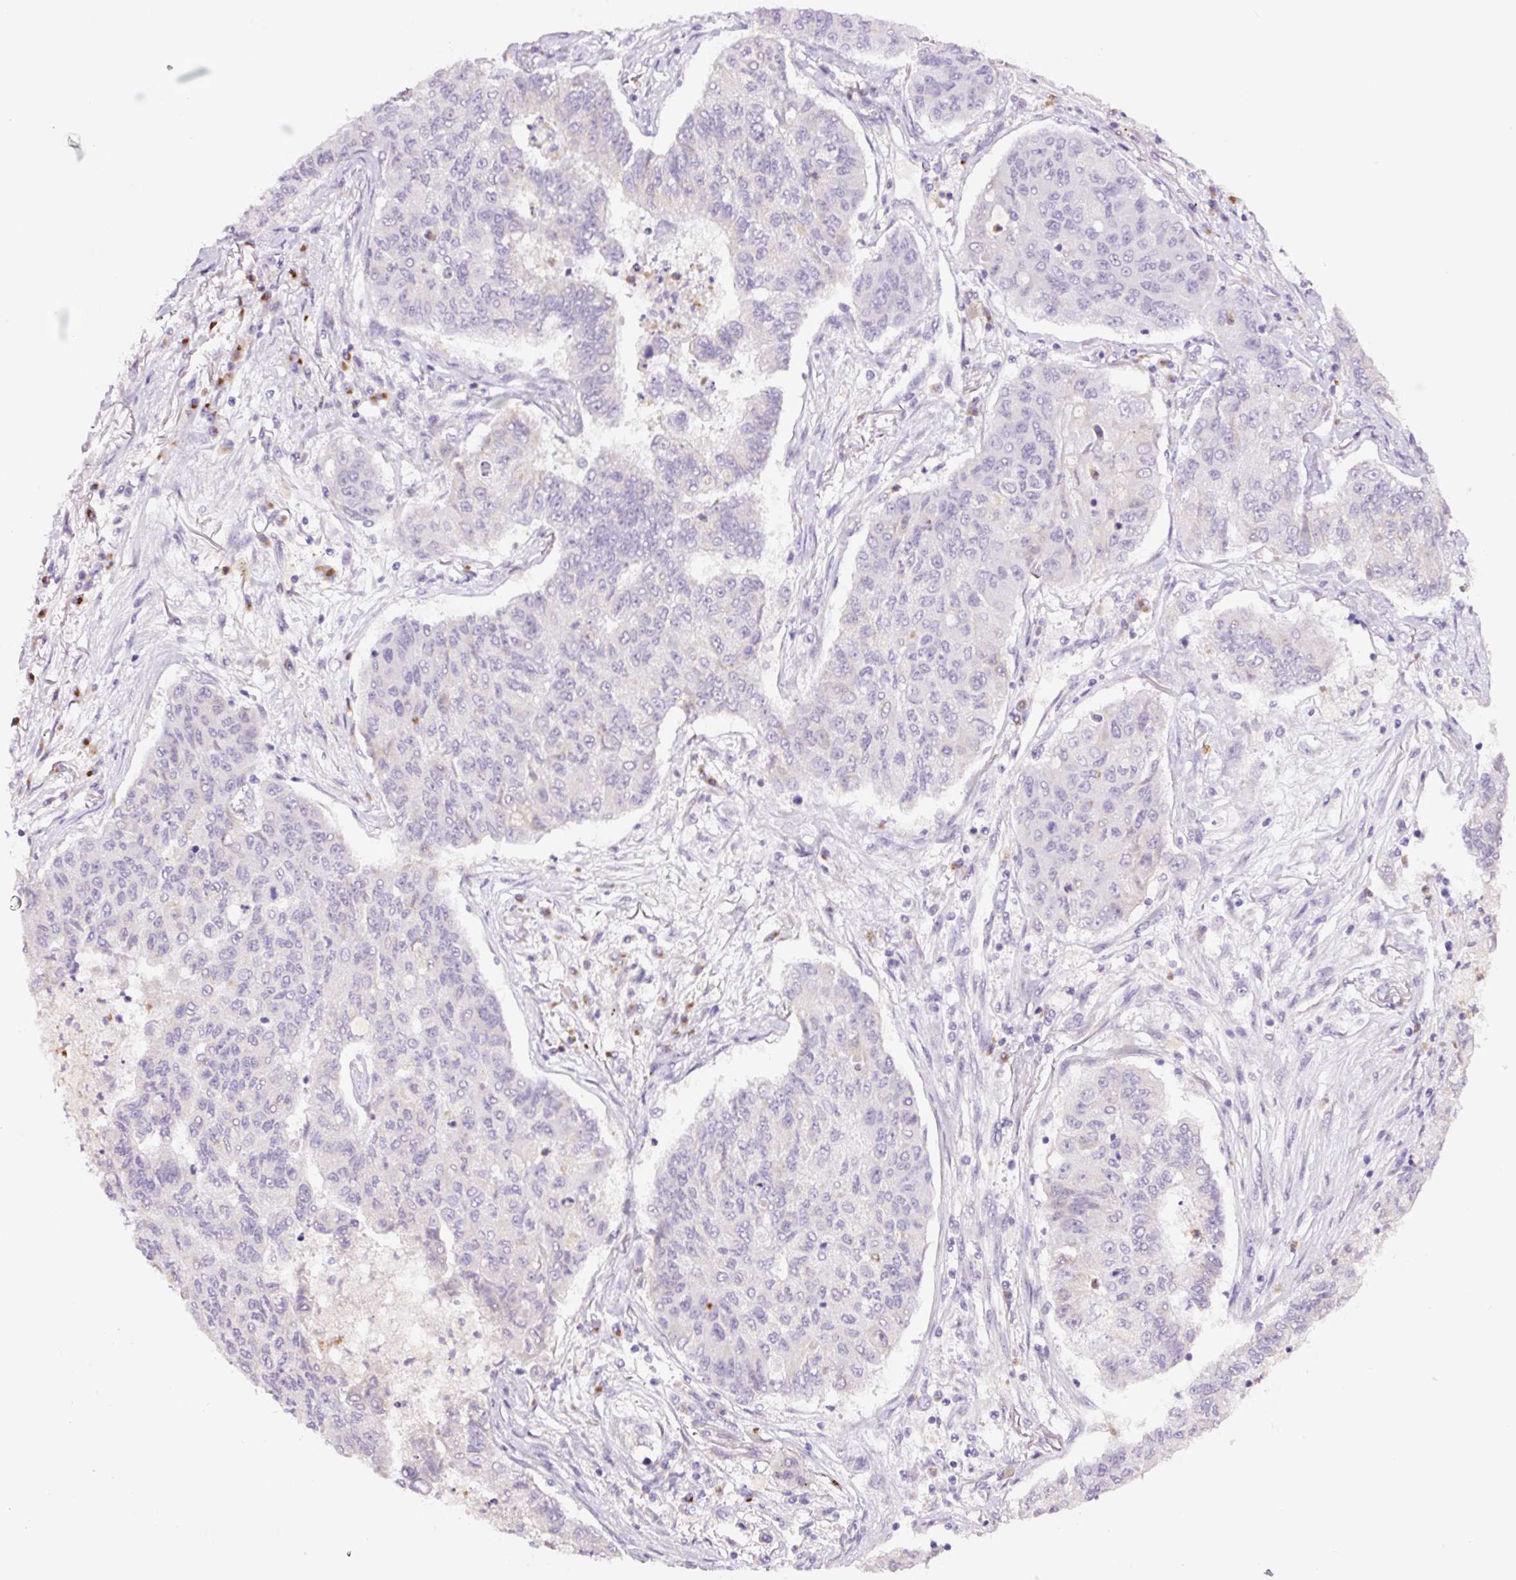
{"staining": {"intensity": "negative", "quantity": "none", "location": "none"}, "tissue": "lung cancer", "cell_type": "Tumor cells", "image_type": "cancer", "snomed": [{"axis": "morphology", "description": "Squamous cell carcinoma, NOS"}, {"axis": "topography", "description": "Lung"}], "caption": "The immunohistochemistry photomicrograph has no significant positivity in tumor cells of squamous cell carcinoma (lung) tissue.", "gene": "MFSD3", "patient": {"sex": "male", "age": 74}}